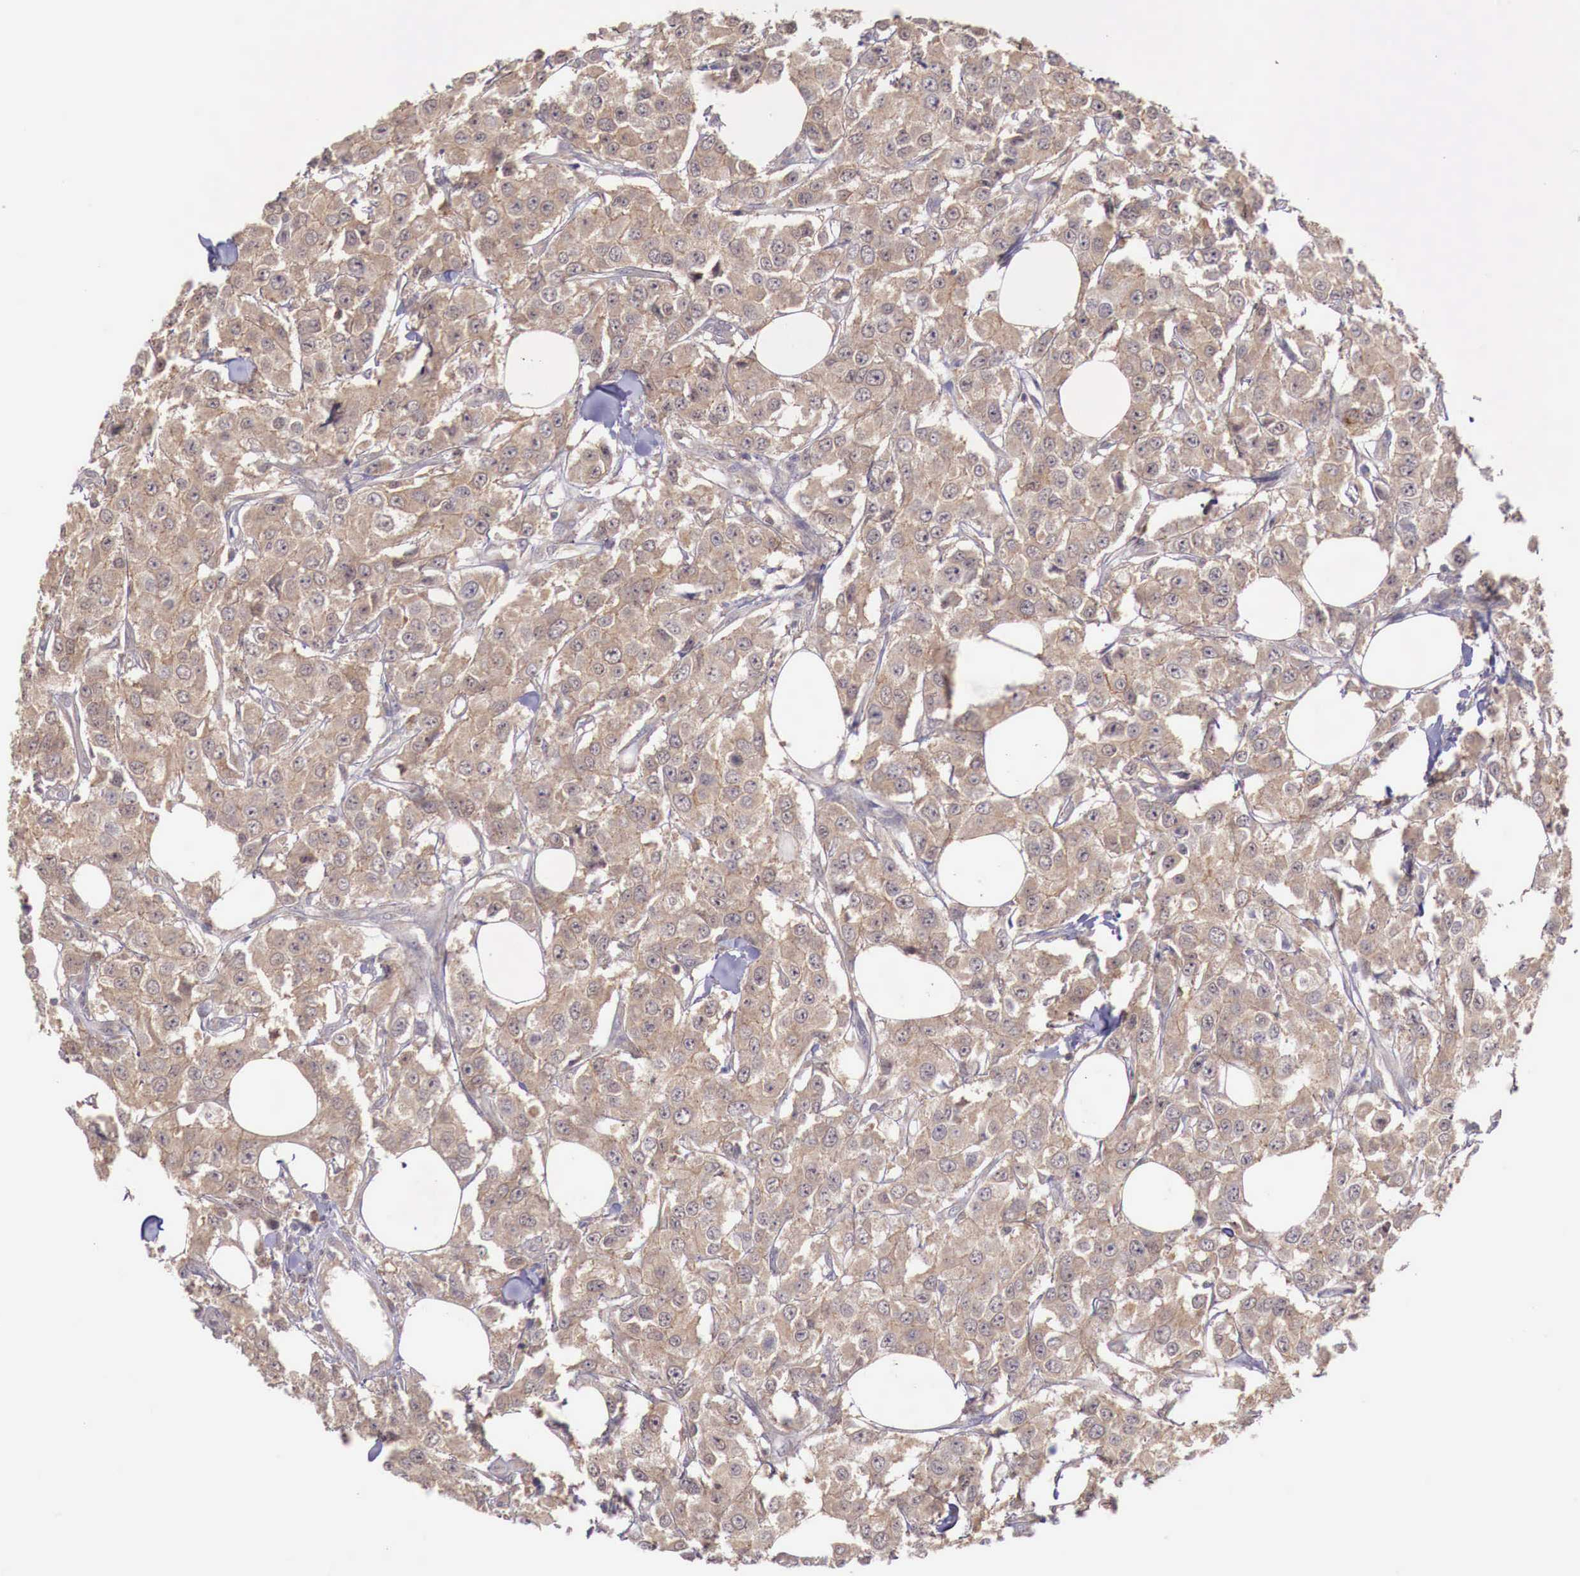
{"staining": {"intensity": "moderate", "quantity": ">75%", "location": "cytoplasmic/membranous"}, "tissue": "breast cancer", "cell_type": "Tumor cells", "image_type": "cancer", "snomed": [{"axis": "morphology", "description": "Duct carcinoma"}, {"axis": "topography", "description": "Breast"}], "caption": "Breast cancer was stained to show a protein in brown. There is medium levels of moderate cytoplasmic/membranous expression in approximately >75% of tumor cells.", "gene": "GAB2", "patient": {"sex": "female", "age": 58}}